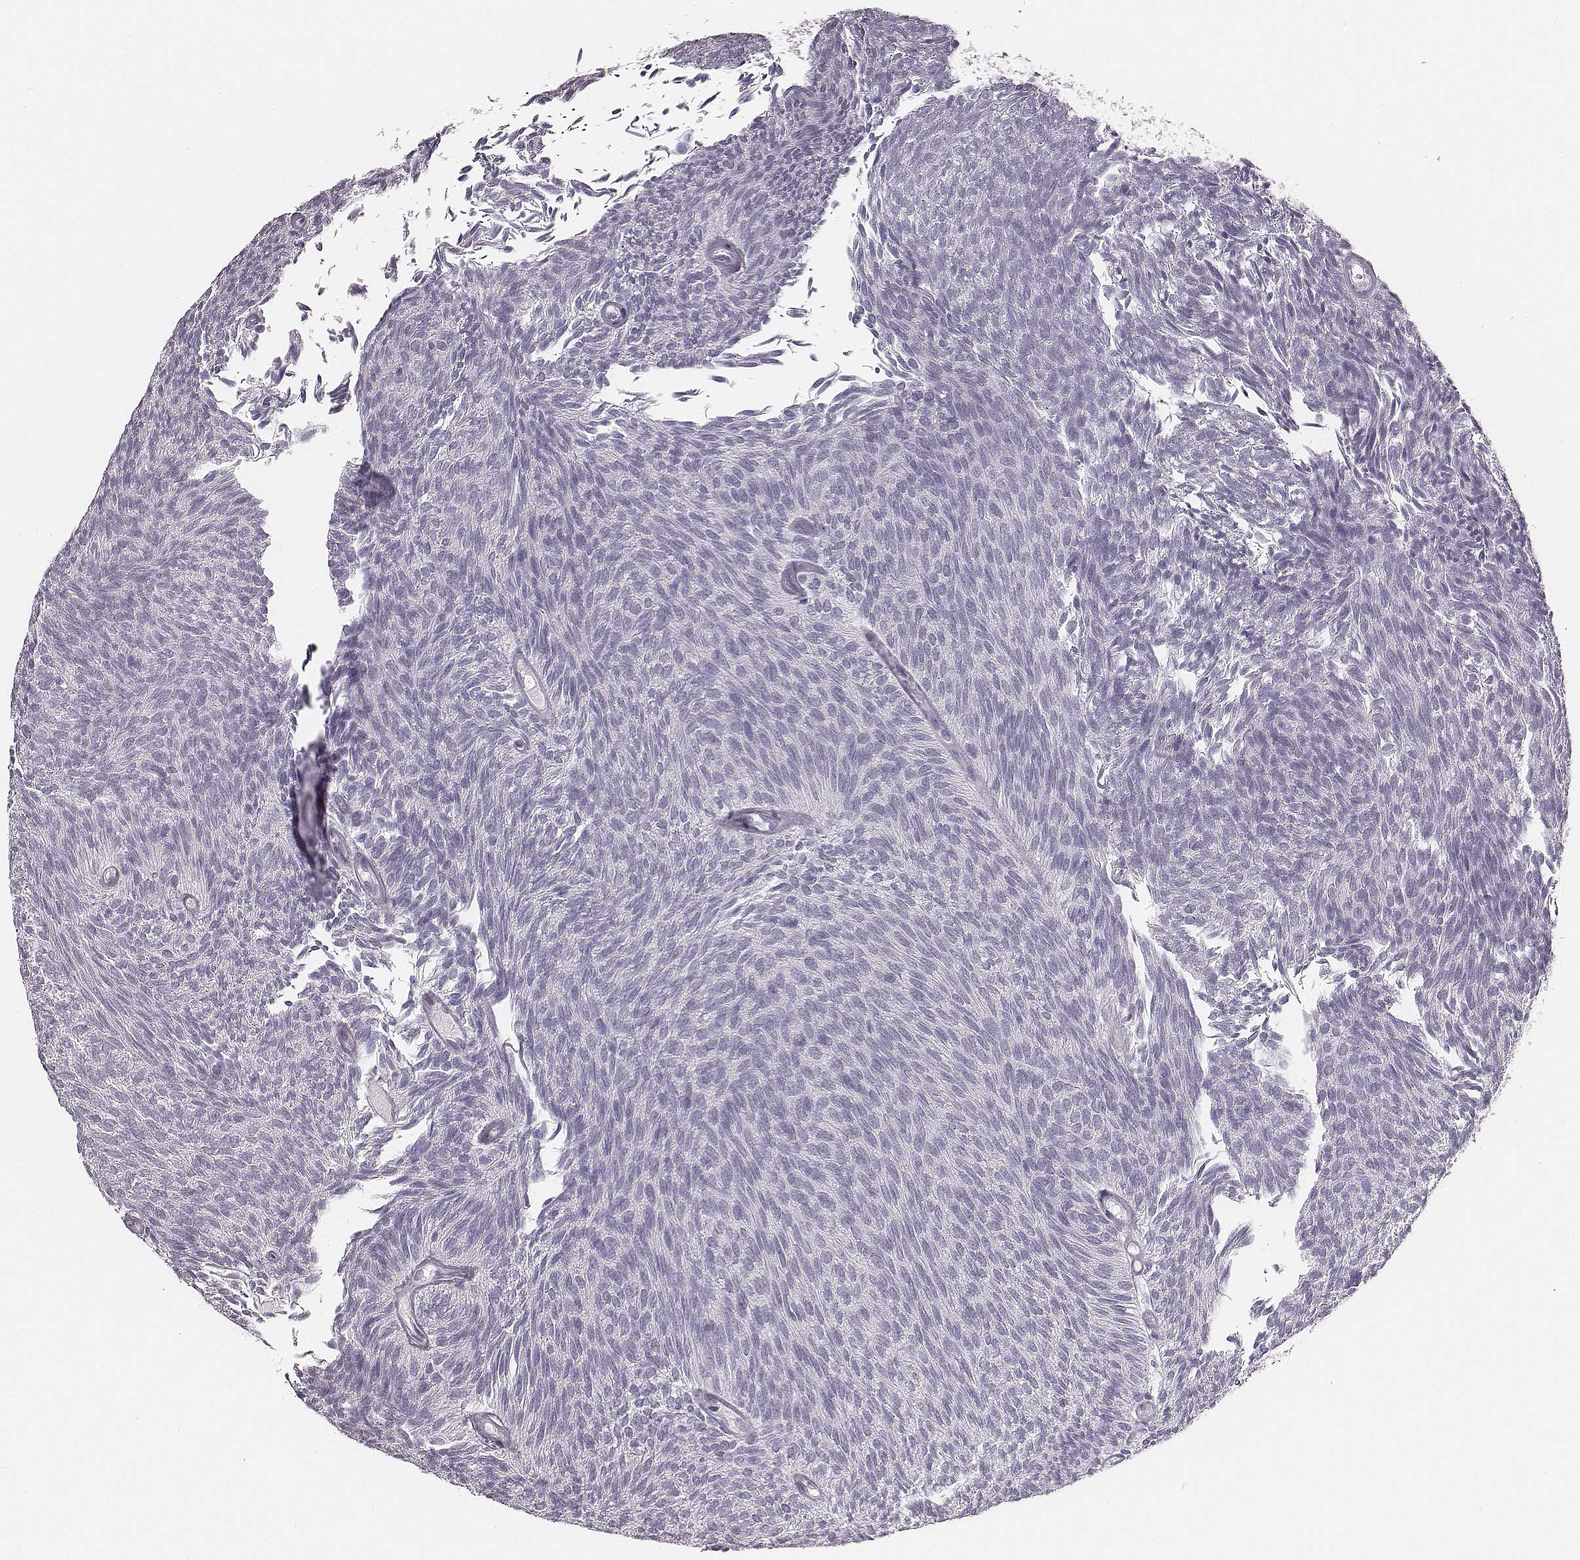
{"staining": {"intensity": "negative", "quantity": "none", "location": "none"}, "tissue": "urothelial cancer", "cell_type": "Tumor cells", "image_type": "cancer", "snomed": [{"axis": "morphology", "description": "Urothelial carcinoma, Low grade"}, {"axis": "topography", "description": "Urinary bladder"}], "caption": "High power microscopy photomicrograph of an IHC image of low-grade urothelial carcinoma, revealing no significant staining in tumor cells. Brightfield microscopy of IHC stained with DAB (brown) and hematoxylin (blue), captured at high magnification.", "gene": "UBL4B", "patient": {"sex": "male", "age": 77}}